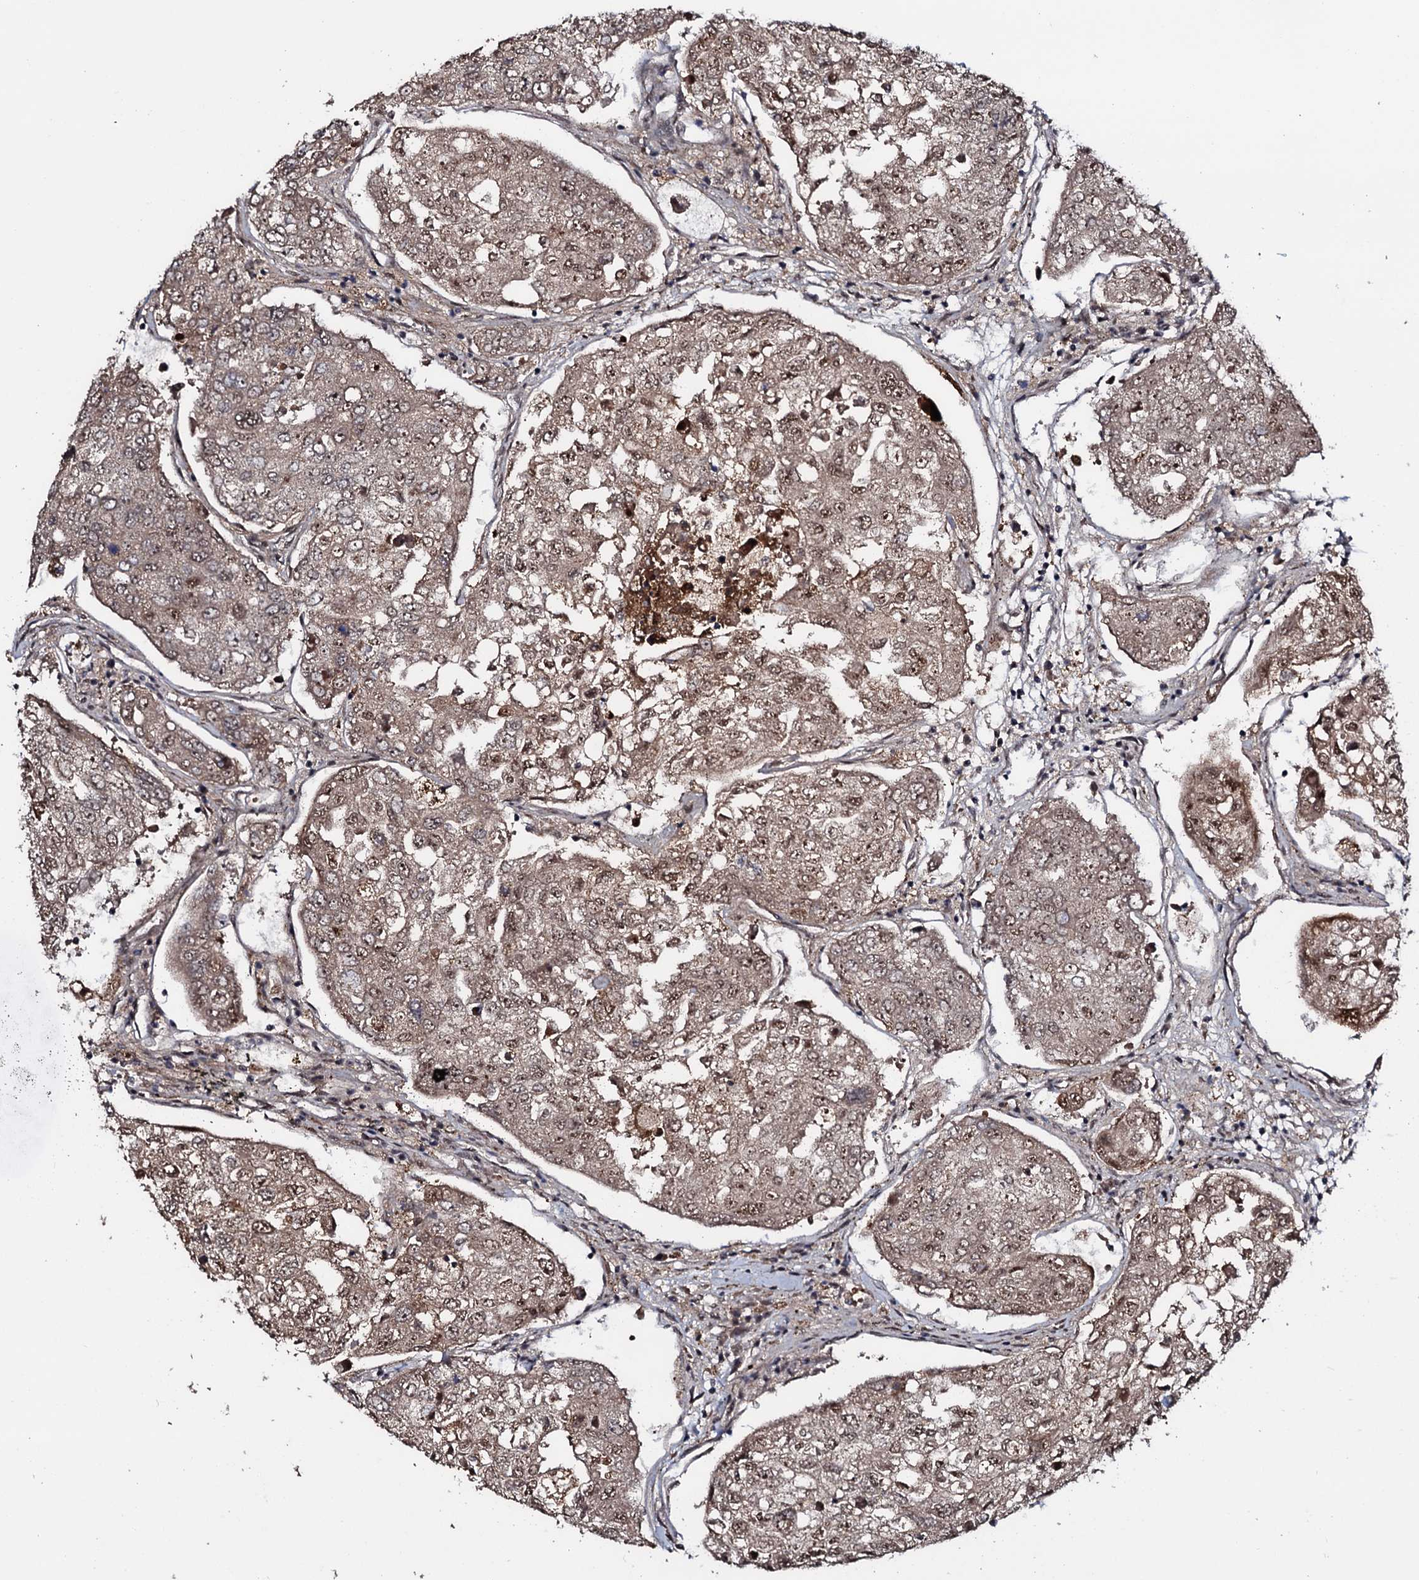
{"staining": {"intensity": "moderate", "quantity": ">75%", "location": "nuclear"}, "tissue": "urothelial cancer", "cell_type": "Tumor cells", "image_type": "cancer", "snomed": [{"axis": "morphology", "description": "Urothelial carcinoma, High grade"}, {"axis": "topography", "description": "Lymph node"}, {"axis": "topography", "description": "Urinary bladder"}], "caption": "Urothelial carcinoma (high-grade) was stained to show a protein in brown. There is medium levels of moderate nuclear staining in approximately >75% of tumor cells.", "gene": "PRPF18", "patient": {"sex": "male", "age": 51}}